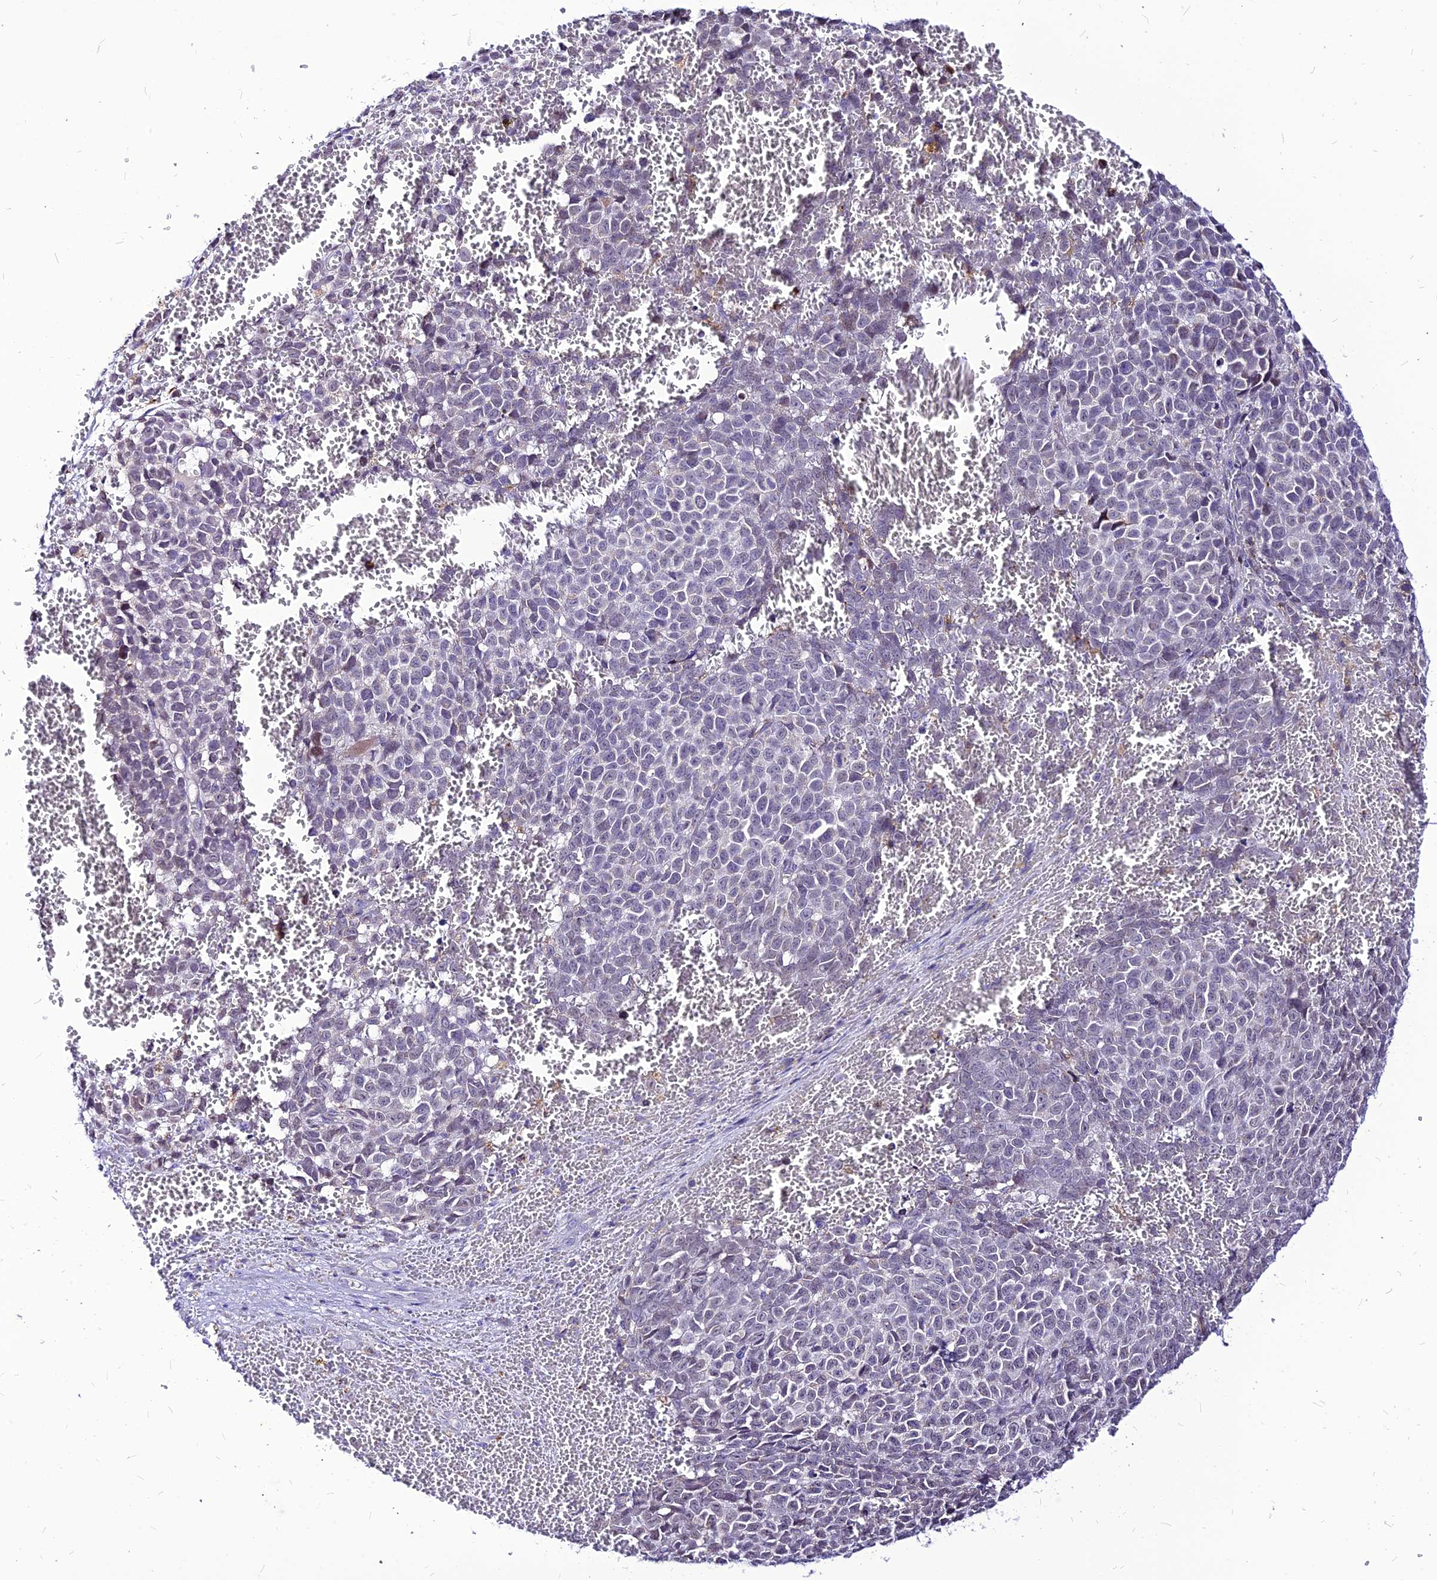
{"staining": {"intensity": "negative", "quantity": "none", "location": "none"}, "tissue": "melanoma", "cell_type": "Tumor cells", "image_type": "cancer", "snomed": [{"axis": "morphology", "description": "Malignant melanoma, NOS"}, {"axis": "topography", "description": "Nose, NOS"}], "caption": "Malignant melanoma was stained to show a protein in brown. There is no significant expression in tumor cells.", "gene": "ECI1", "patient": {"sex": "female", "age": 48}}